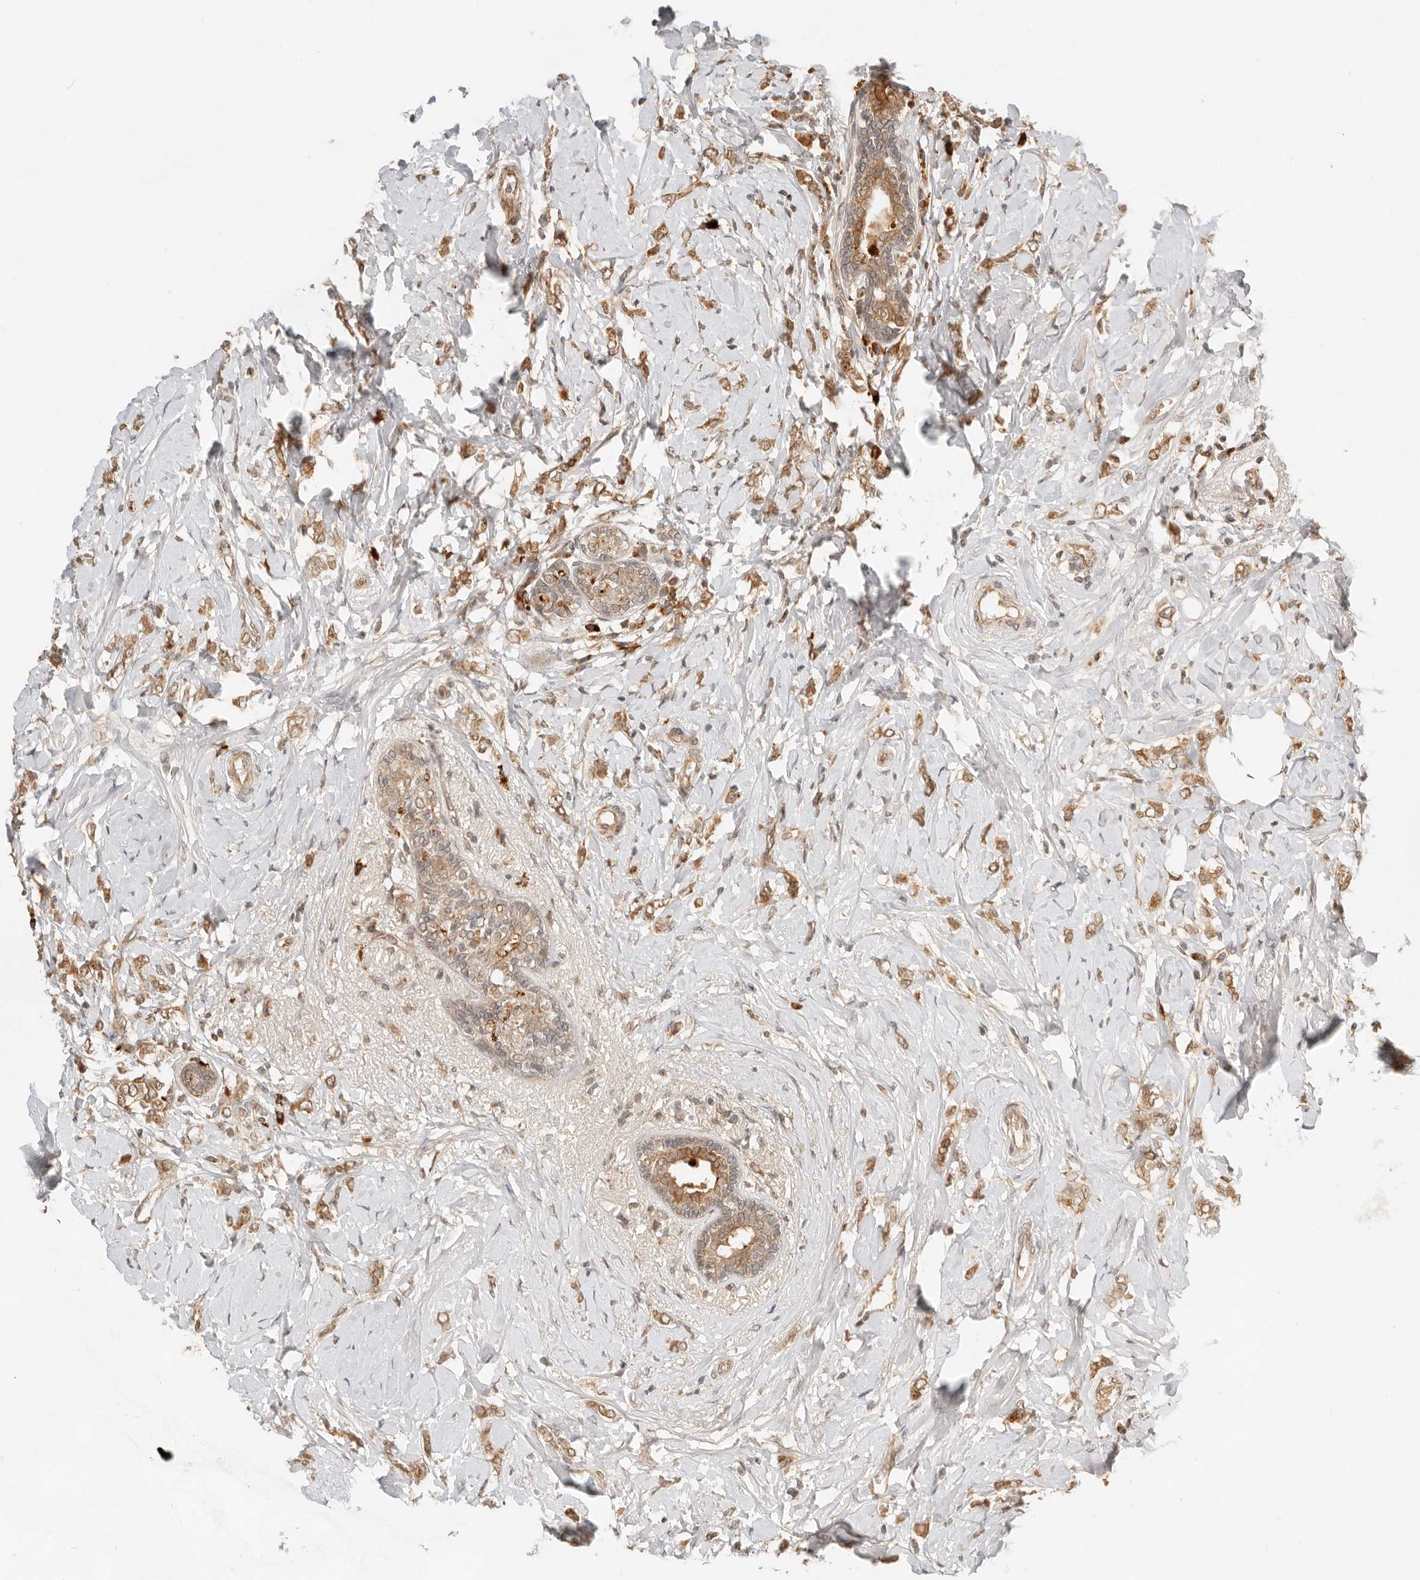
{"staining": {"intensity": "moderate", "quantity": ">75%", "location": "cytoplasmic/membranous"}, "tissue": "breast cancer", "cell_type": "Tumor cells", "image_type": "cancer", "snomed": [{"axis": "morphology", "description": "Normal tissue, NOS"}, {"axis": "morphology", "description": "Lobular carcinoma"}, {"axis": "topography", "description": "Breast"}], "caption": "This is a histology image of IHC staining of breast cancer (lobular carcinoma), which shows moderate expression in the cytoplasmic/membranous of tumor cells.", "gene": "BAALC", "patient": {"sex": "female", "age": 47}}